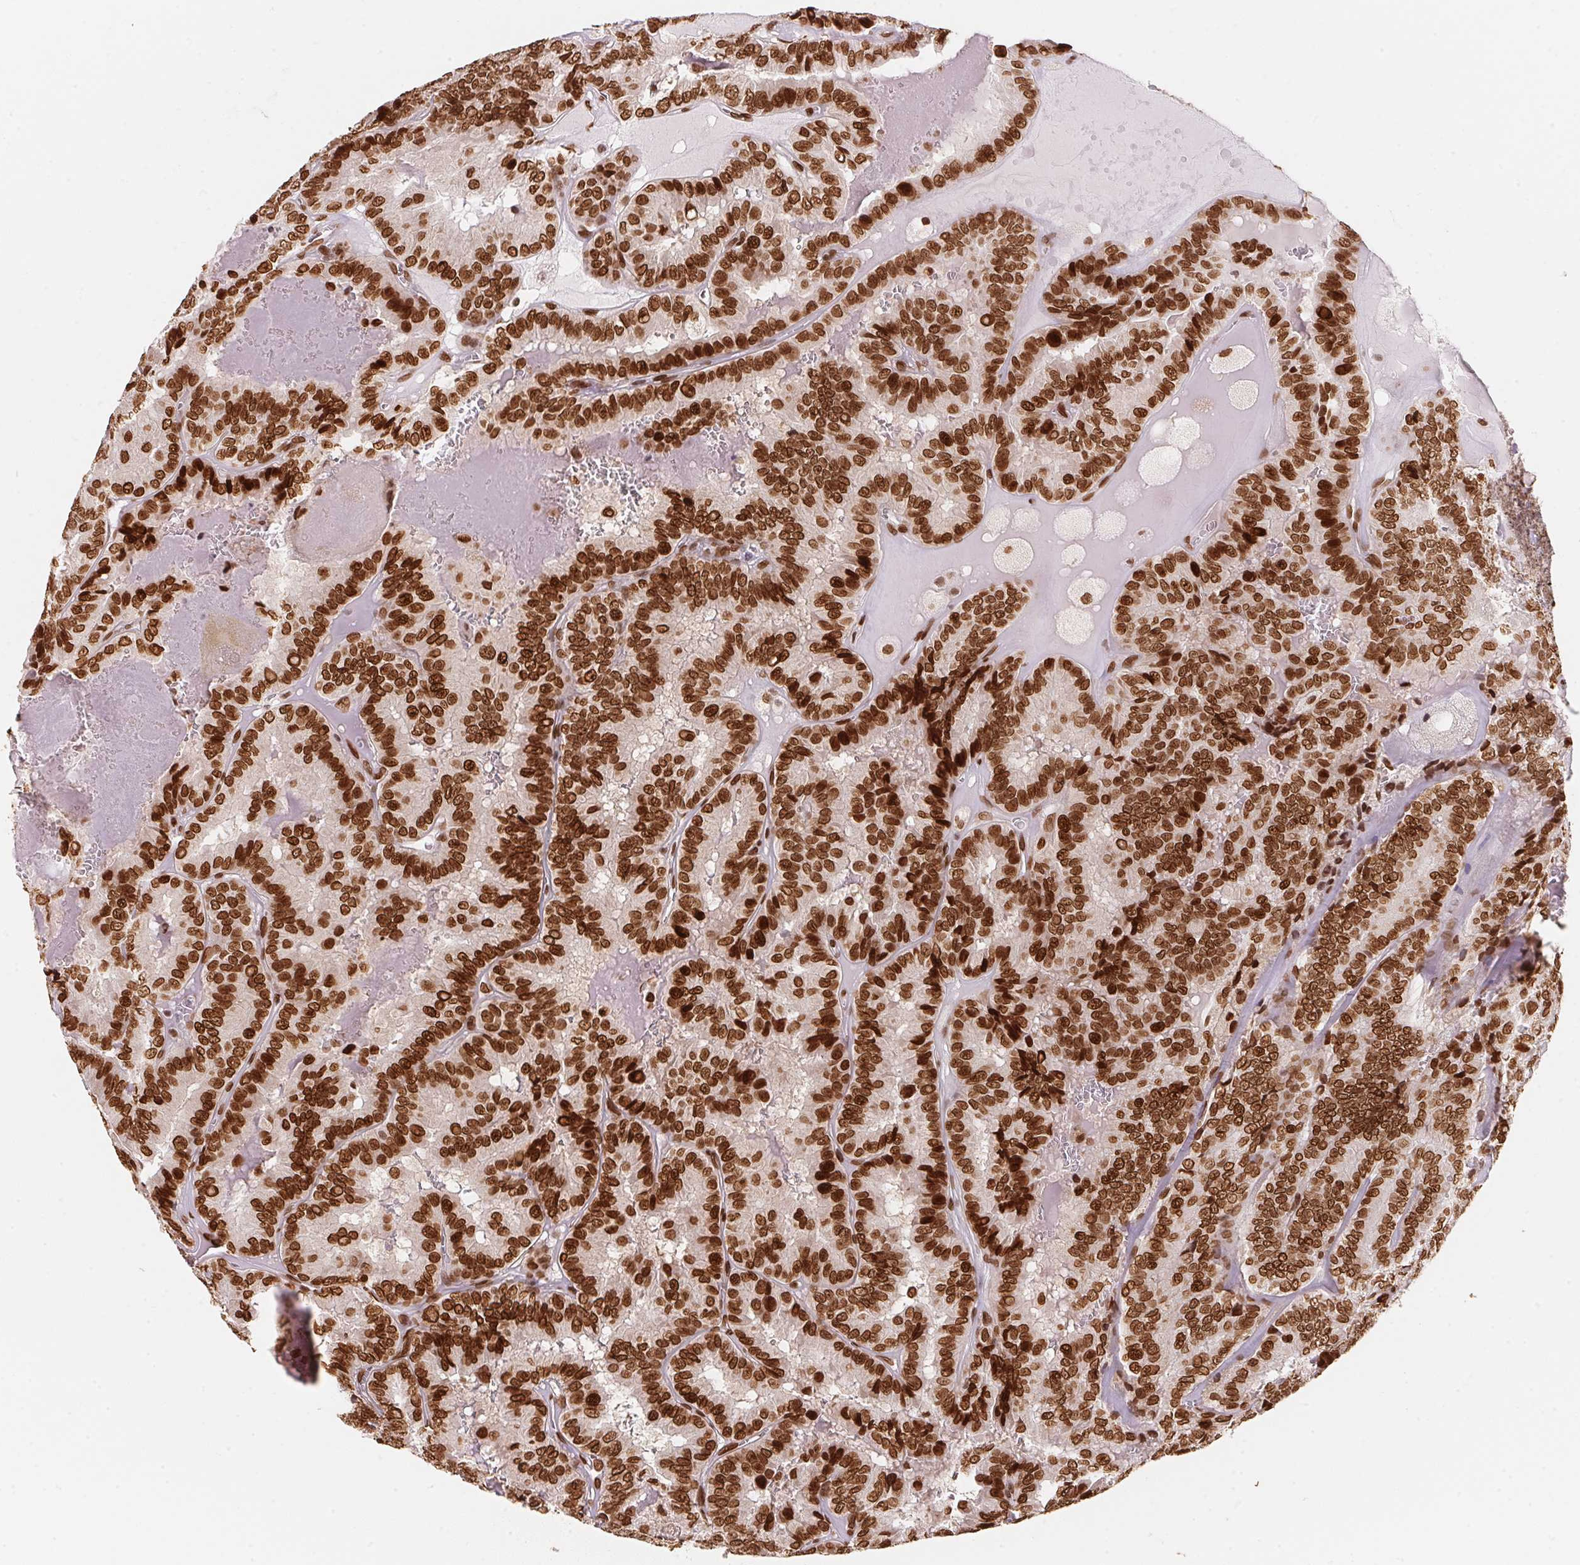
{"staining": {"intensity": "strong", "quantity": ">75%", "location": "cytoplasmic/membranous,nuclear"}, "tissue": "thyroid cancer", "cell_type": "Tumor cells", "image_type": "cancer", "snomed": [{"axis": "morphology", "description": "Papillary adenocarcinoma, NOS"}, {"axis": "topography", "description": "Thyroid gland"}], "caption": "Immunohistochemical staining of human papillary adenocarcinoma (thyroid) displays high levels of strong cytoplasmic/membranous and nuclear protein staining in approximately >75% of tumor cells.", "gene": "SAP30BP", "patient": {"sex": "female", "age": 75}}